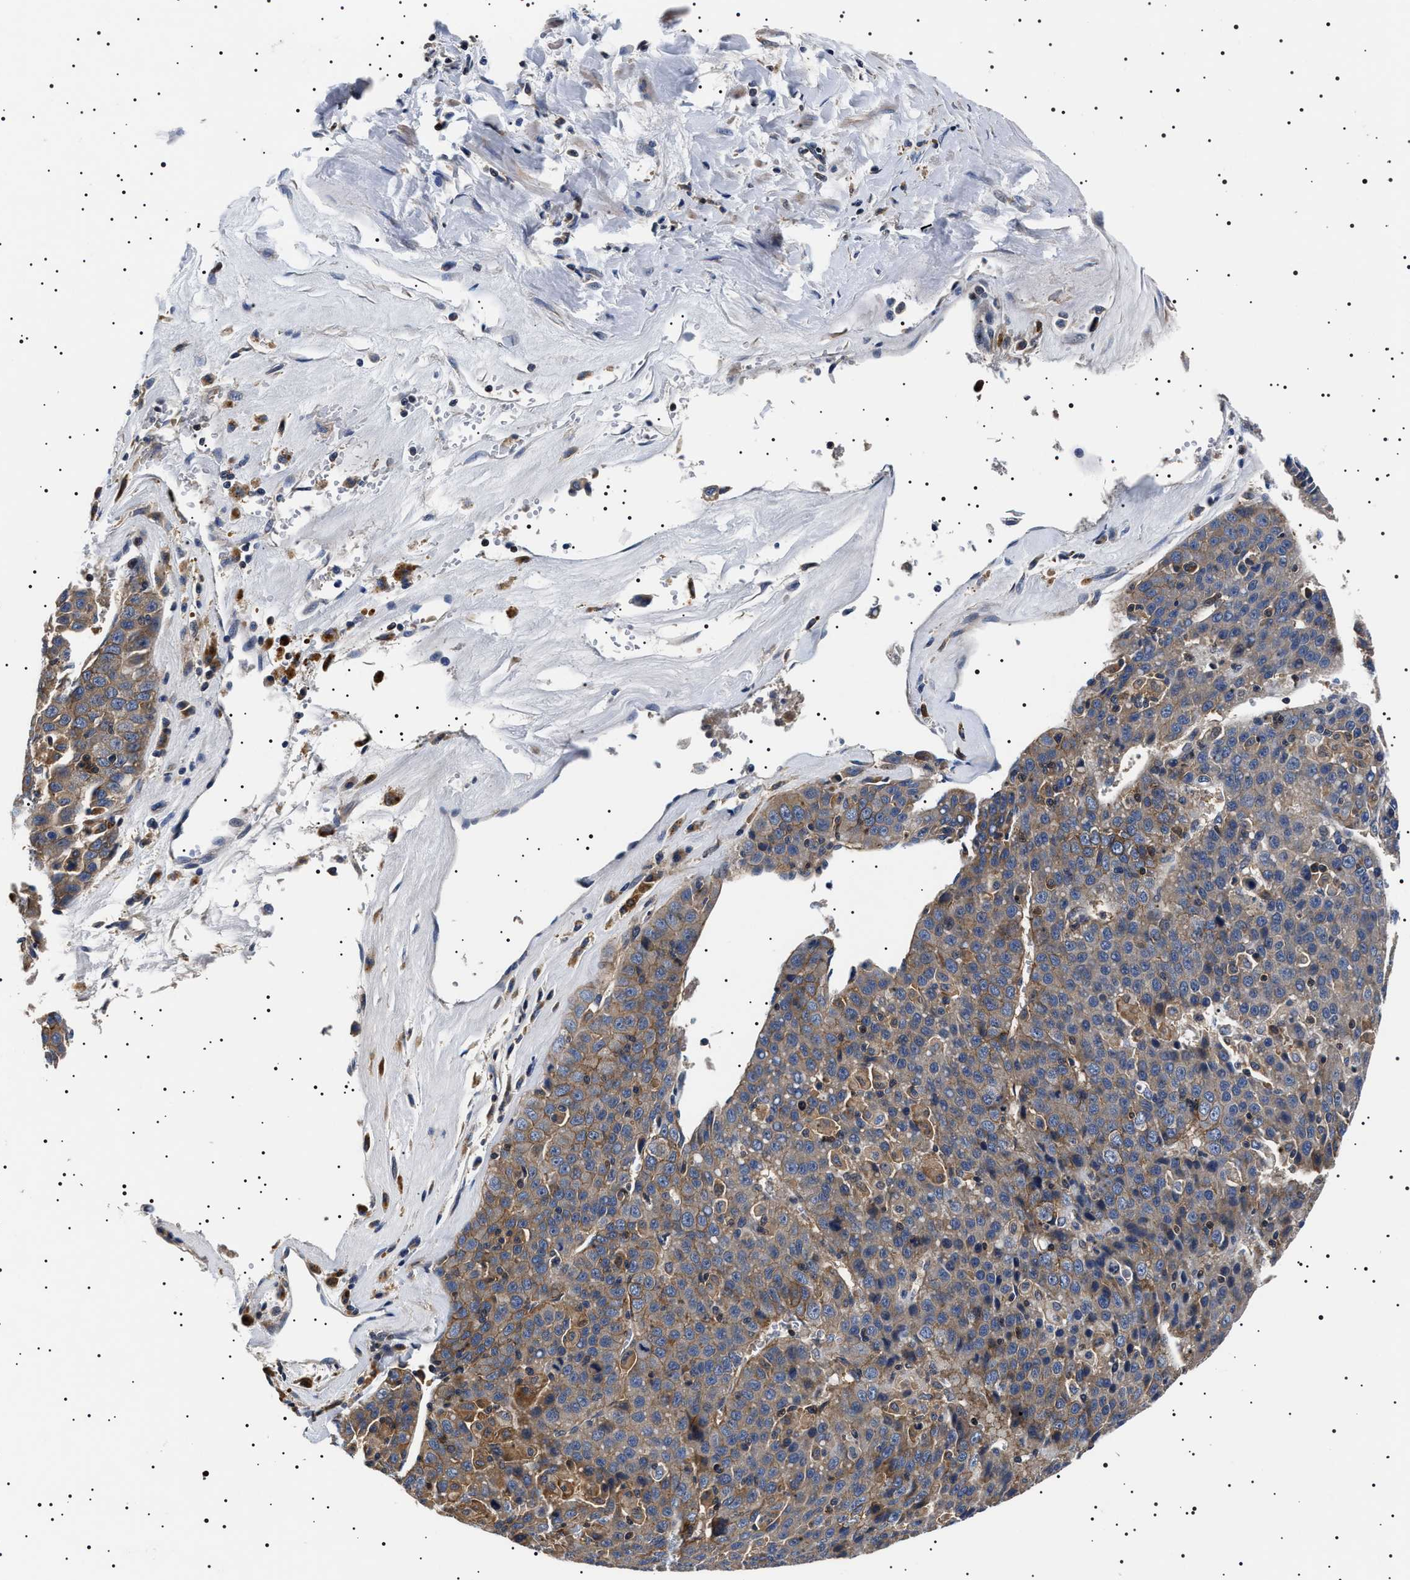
{"staining": {"intensity": "weak", "quantity": "25%-75%", "location": "cytoplasmic/membranous"}, "tissue": "liver cancer", "cell_type": "Tumor cells", "image_type": "cancer", "snomed": [{"axis": "morphology", "description": "Carcinoma, Hepatocellular, NOS"}, {"axis": "topography", "description": "Liver"}], "caption": "The micrograph reveals staining of liver cancer (hepatocellular carcinoma), revealing weak cytoplasmic/membranous protein positivity (brown color) within tumor cells.", "gene": "SLC4A7", "patient": {"sex": "female", "age": 53}}